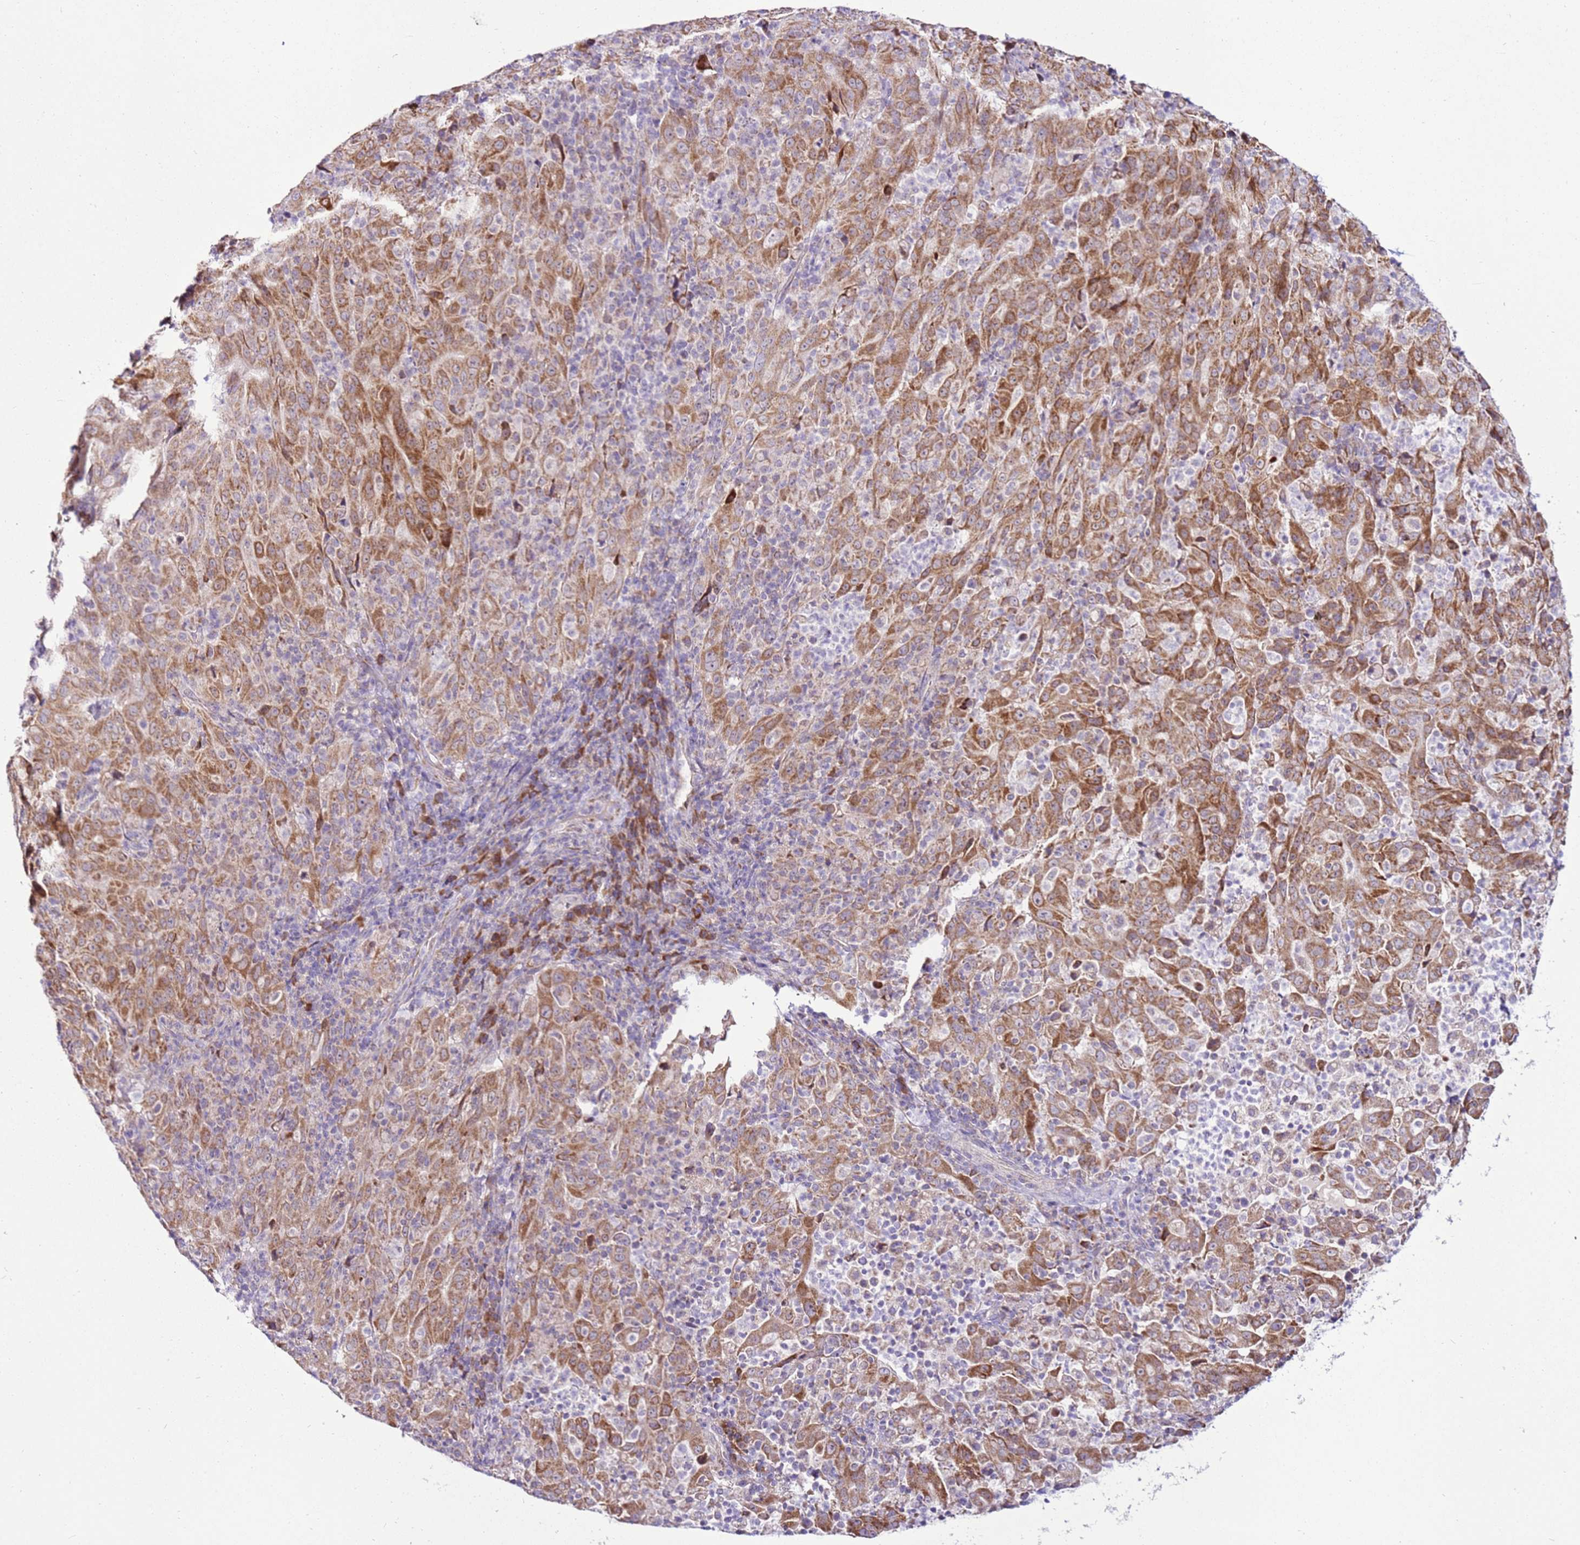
{"staining": {"intensity": "strong", "quantity": ">75%", "location": "cytoplasmic/membranous"}, "tissue": "pancreatic cancer", "cell_type": "Tumor cells", "image_type": "cancer", "snomed": [{"axis": "morphology", "description": "Adenocarcinoma, NOS"}, {"axis": "topography", "description": "Pancreas"}], "caption": "High-power microscopy captured an immunohistochemistry histopathology image of adenocarcinoma (pancreatic), revealing strong cytoplasmic/membranous expression in about >75% of tumor cells.", "gene": "MRPL36", "patient": {"sex": "male", "age": 63}}